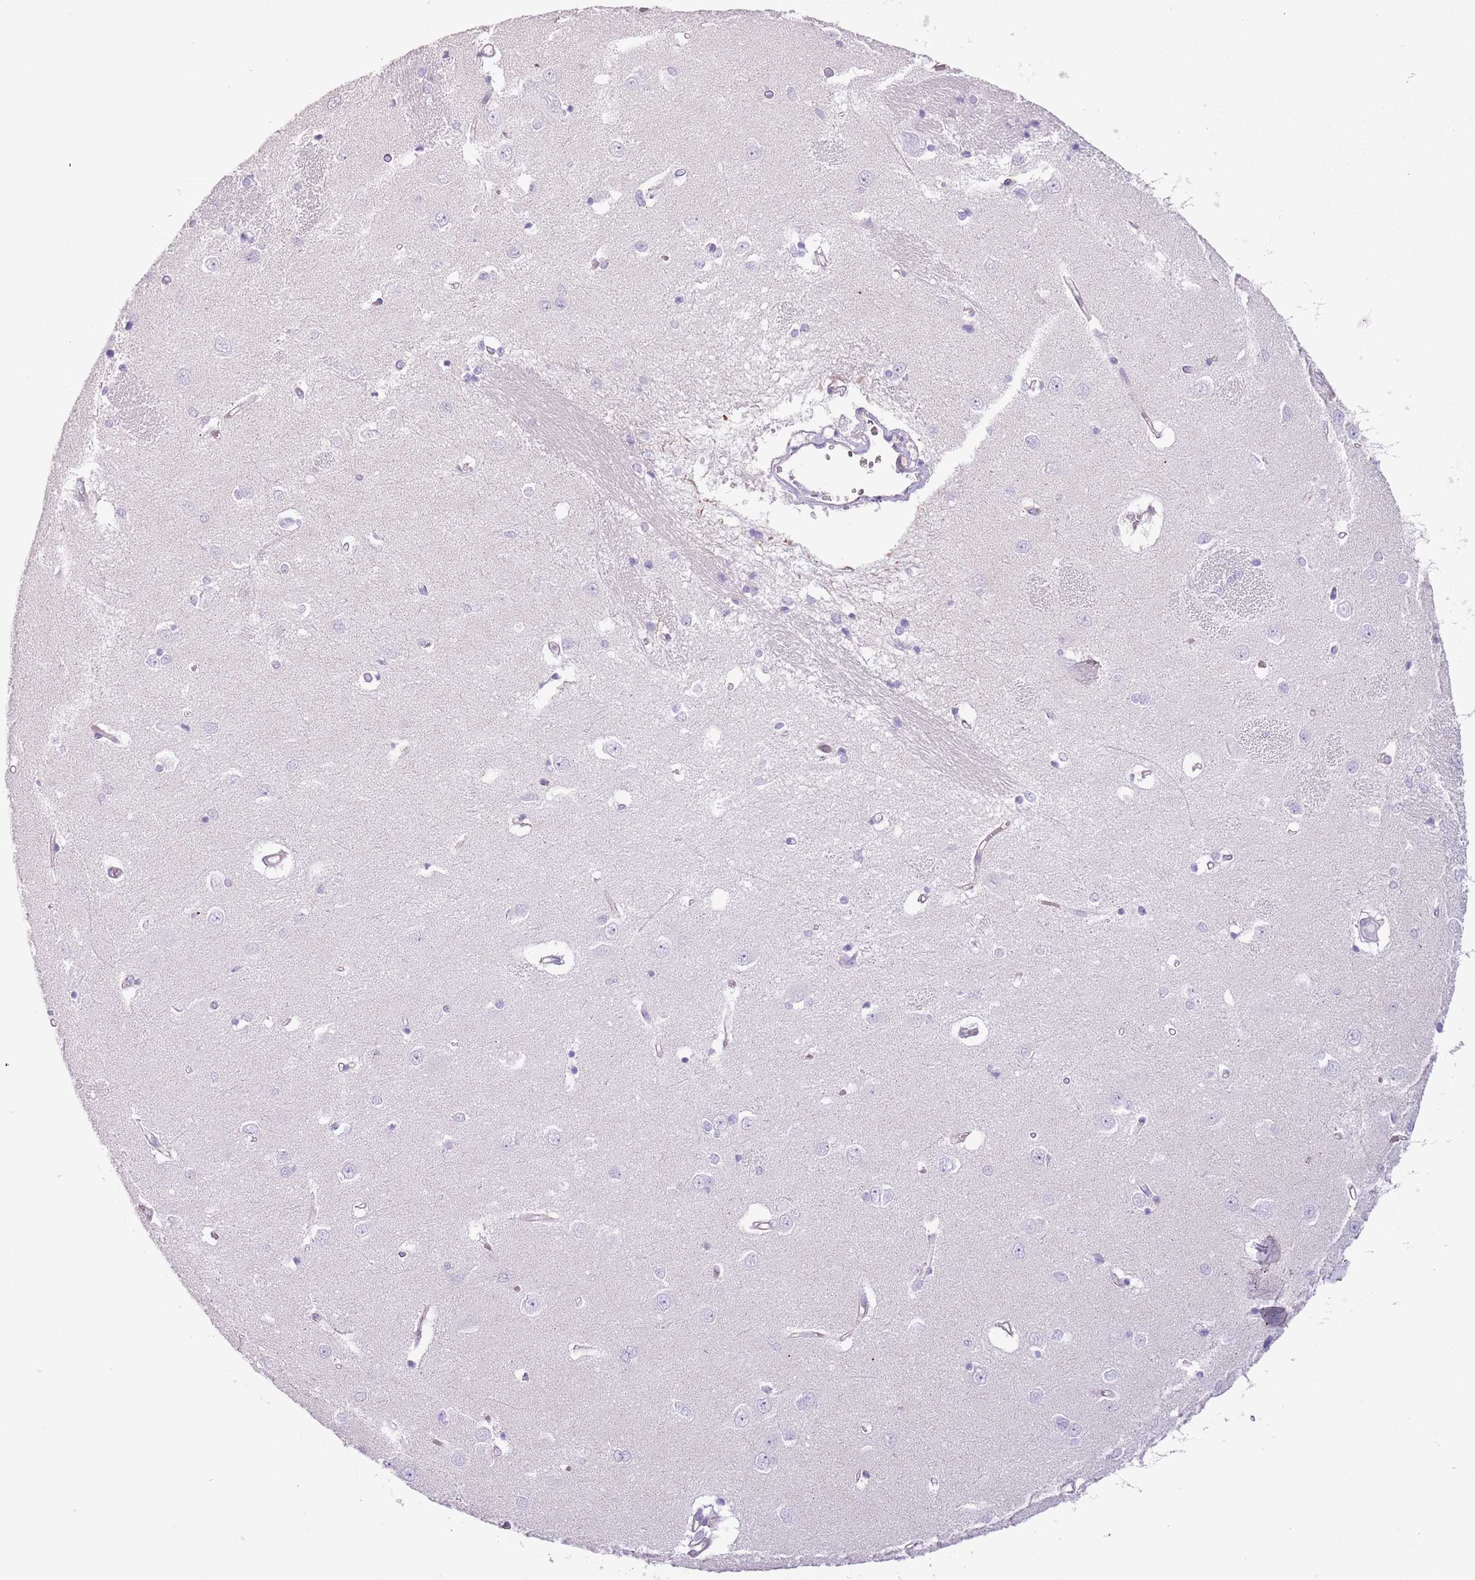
{"staining": {"intensity": "negative", "quantity": "none", "location": "none"}, "tissue": "caudate", "cell_type": "Glial cells", "image_type": "normal", "snomed": [{"axis": "morphology", "description": "Normal tissue, NOS"}, {"axis": "topography", "description": "Lateral ventricle wall"}], "caption": "Caudate stained for a protein using immunohistochemistry (IHC) exhibits no staining glial cells.", "gene": "RBP3", "patient": {"sex": "male", "age": 37}}